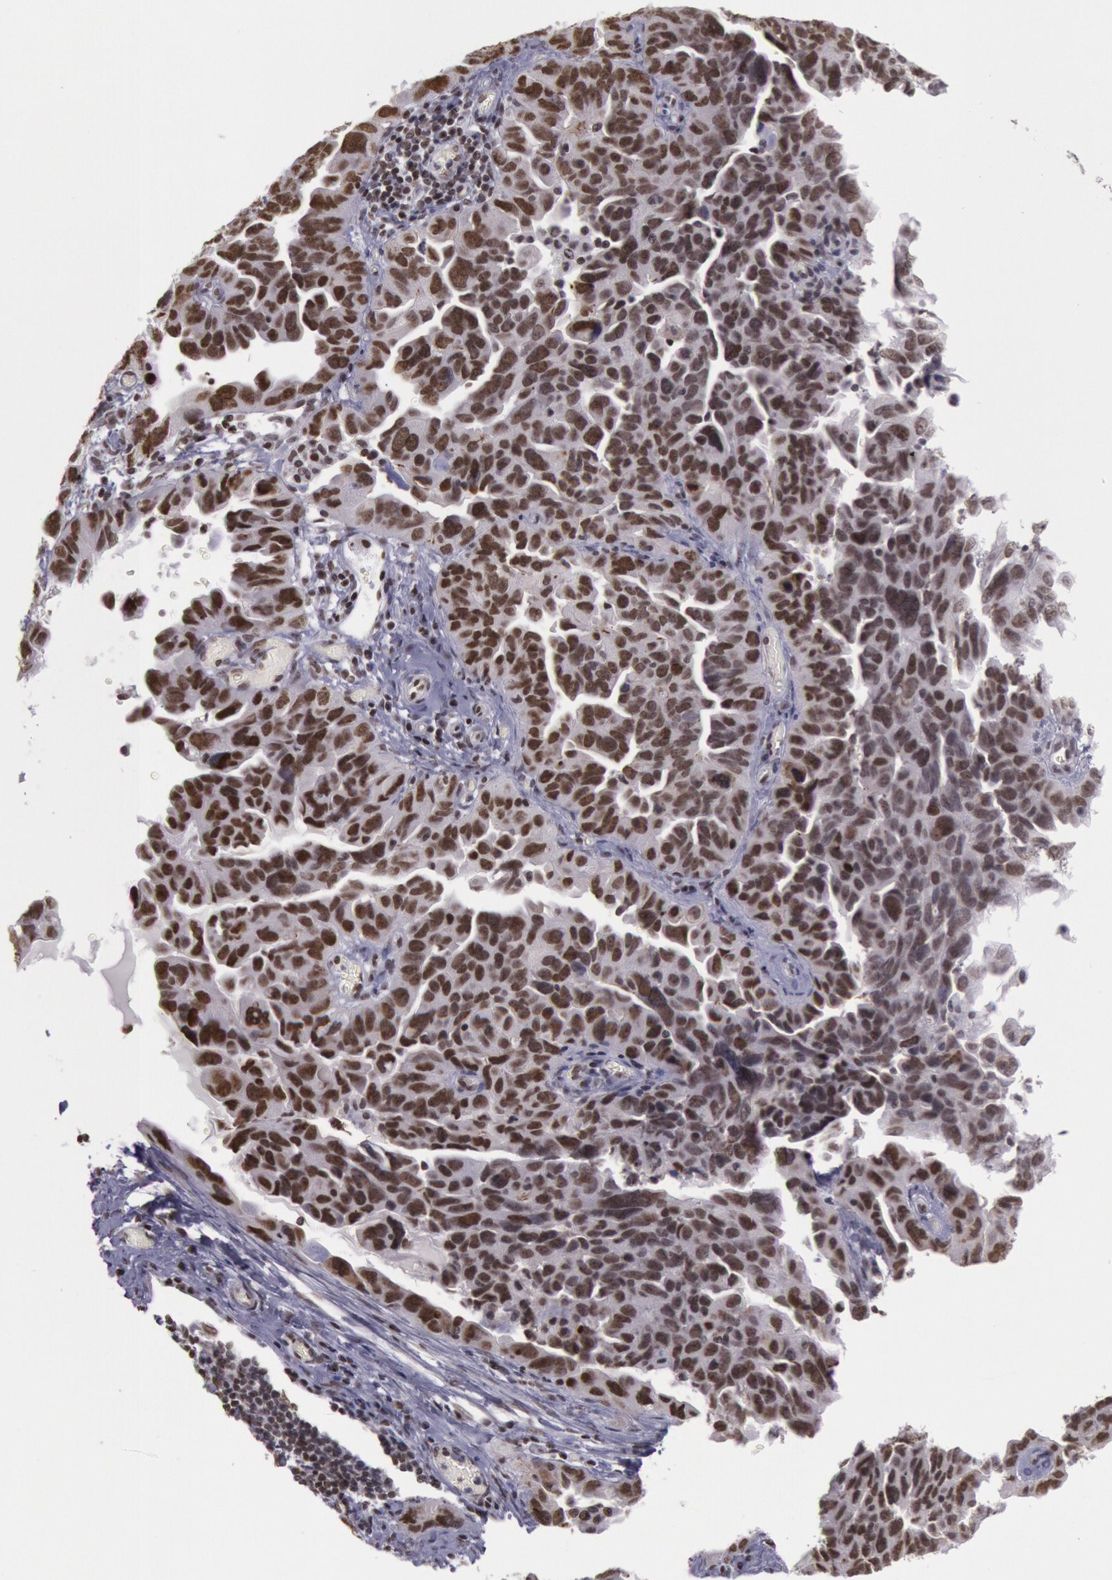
{"staining": {"intensity": "strong", "quantity": ">75%", "location": "nuclear"}, "tissue": "ovarian cancer", "cell_type": "Tumor cells", "image_type": "cancer", "snomed": [{"axis": "morphology", "description": "Cystadenocarcinoma, serous, NOS"}, {"axis": "topography", "description": "Ovary"}], "caption": "Tumor cells show high levels of strong nuclear positivity in about >75% of cells in human ovarian cancer. Nuclei are stained in blue.", "gene": "NKAP", "patient": {"sex": "female", "age": 64}}